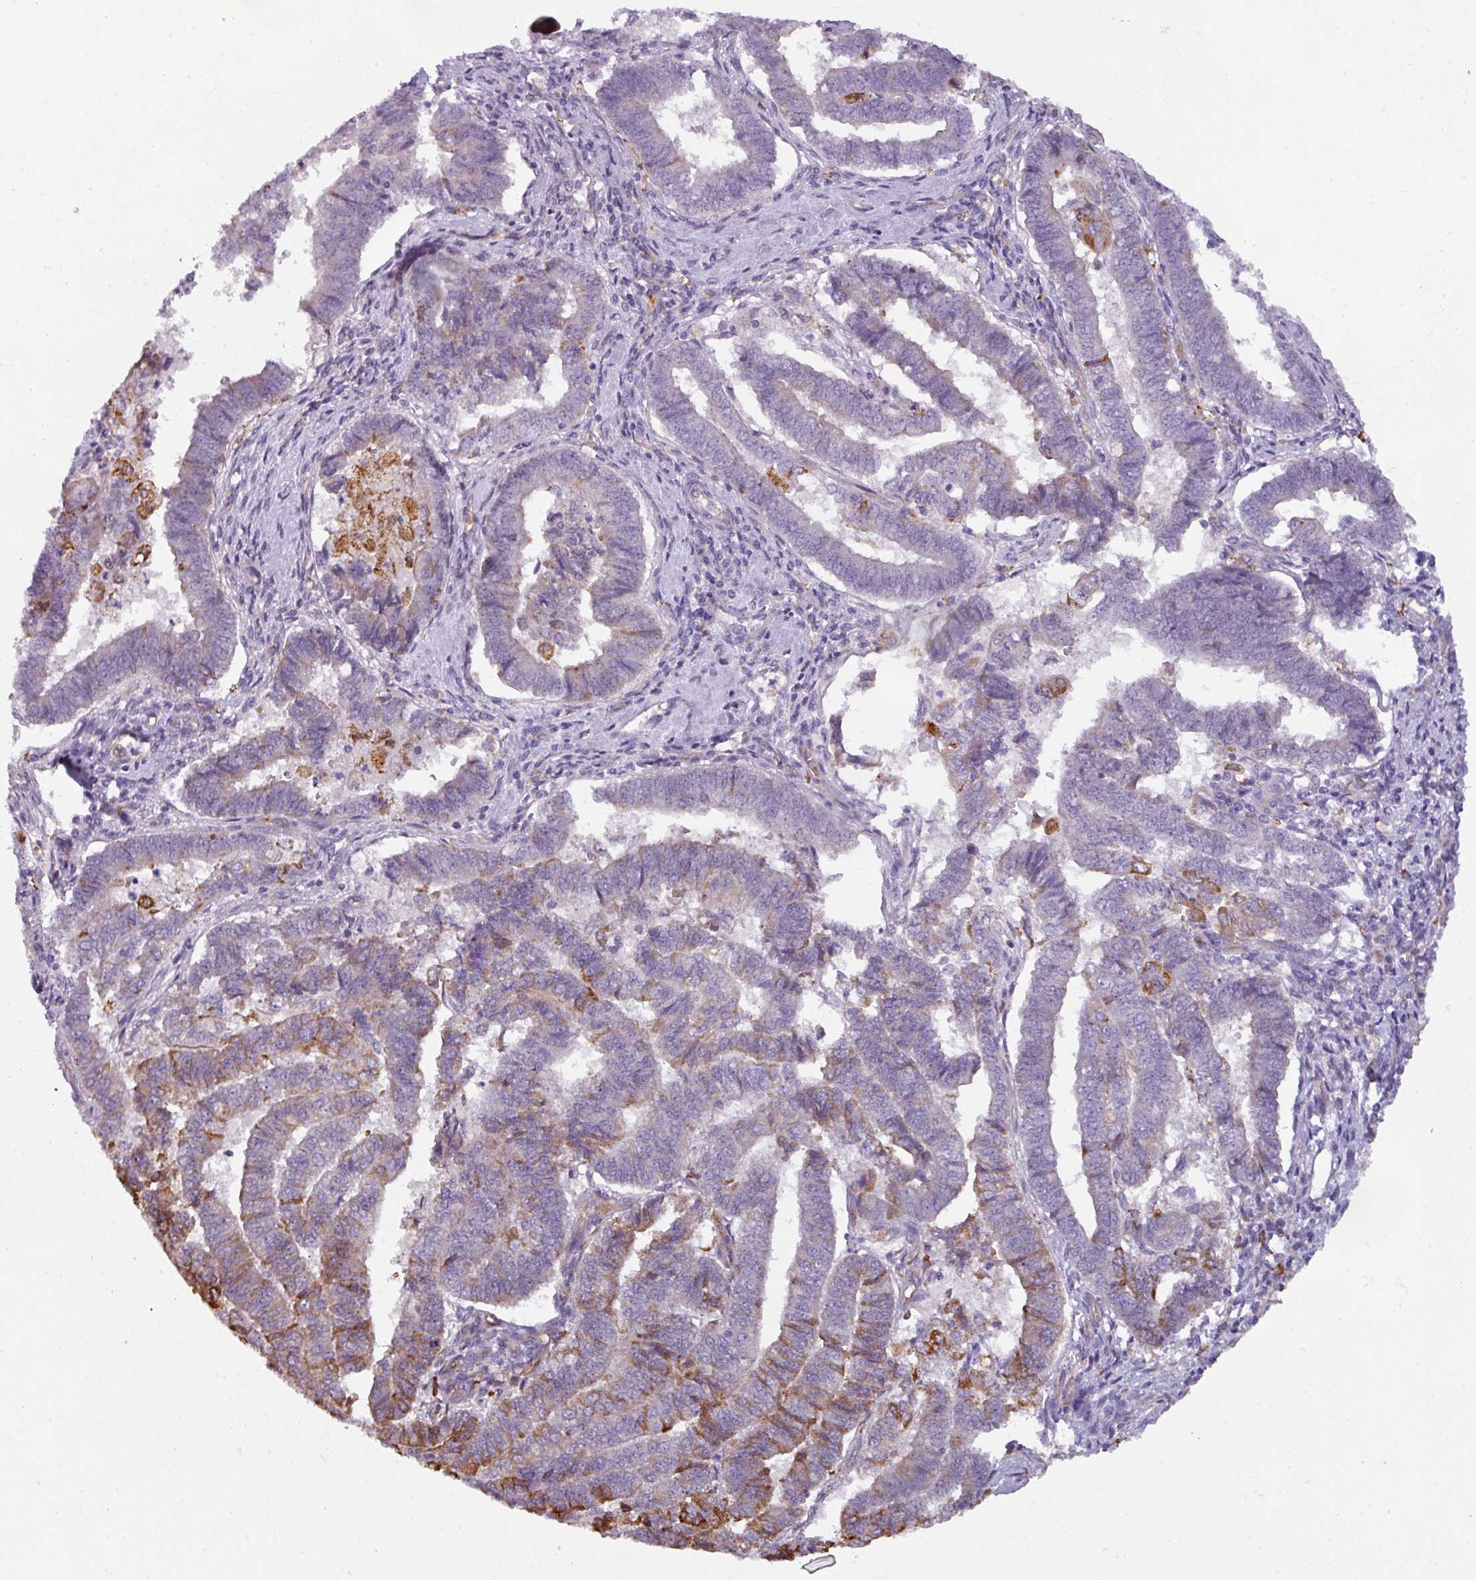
{"staining": {"intensity": "moderate", "quantity": "25%-75%", "location": "cytoplasmic/membranous"}, "tissue": "endometrial cancer", "cell_type": "Tumor cells", "image_type": "cancer", "snomed": [{"axis": "morphology", "description": "Adenocarcinoma, NOS"}, {"axis": "topography", "description": "Endometrium"}], "caption": "The image displays staining of endometrial cancer, revealing moderate cytoplasmic/membranous protein staining (brown color) within tumor cells.", "gene": "BUD23", "patient": {"sex": "female", "age": 72}}